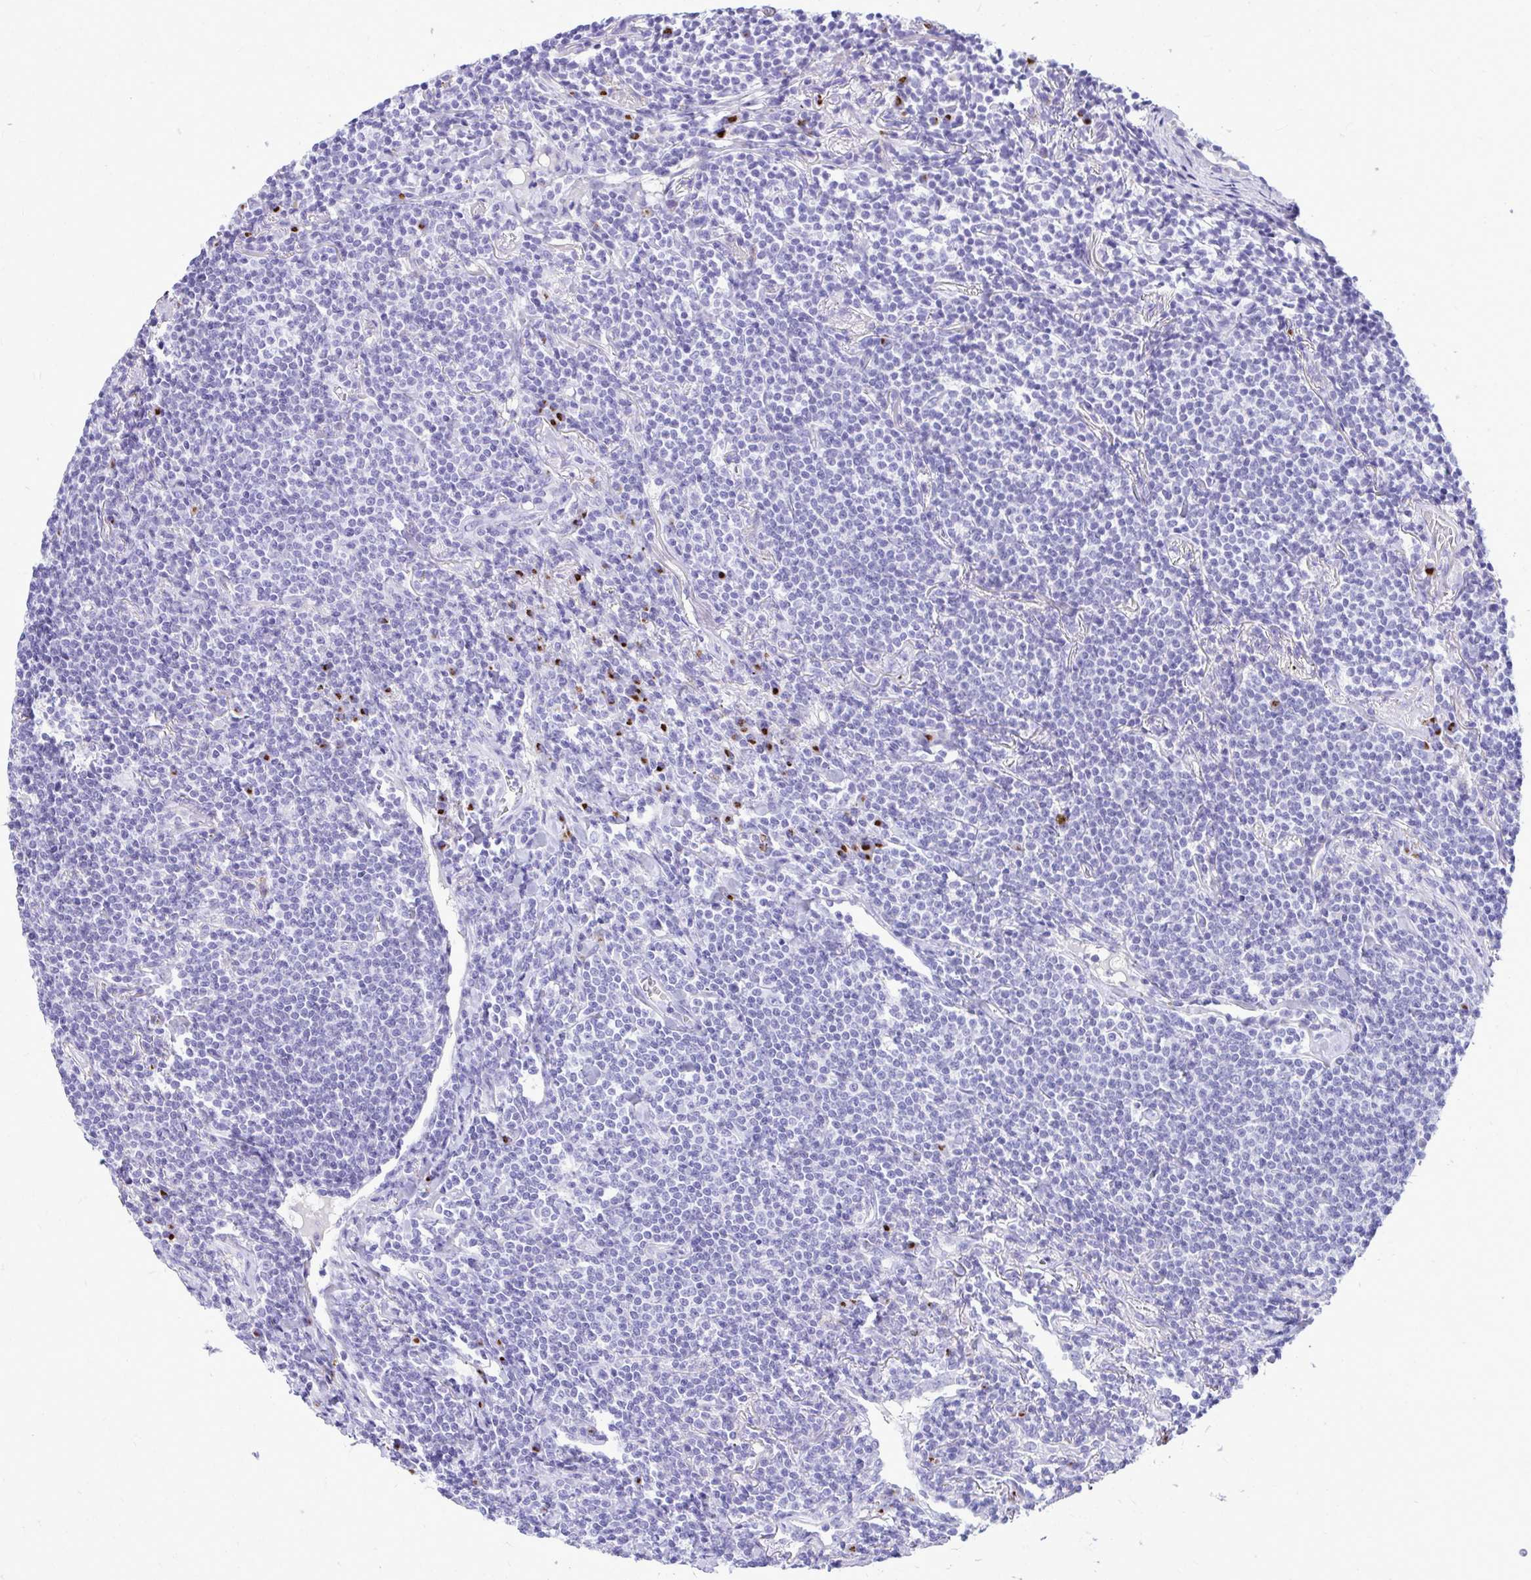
{"staining": {"intensity": "negative", "quantity": "none", "location": "none"}, "tissue": "lymphoma", "cell_type": "Tumor cells", "image_type": "cancer", "snomed": [{"axis": "morphology", "description": "Malignant lymphoma, non-Hodgkin's type, Low grade"}, {"axis": "topography", "description": "Lung"}], "caption": "Low-grade malignant lymphoma, non-Hodgkin's type was stained to show a protein in brown. There is no significant staining in tumor cells.", "gene": "ANKDD1B", "patient": {"sex": "female", "age": 71}}